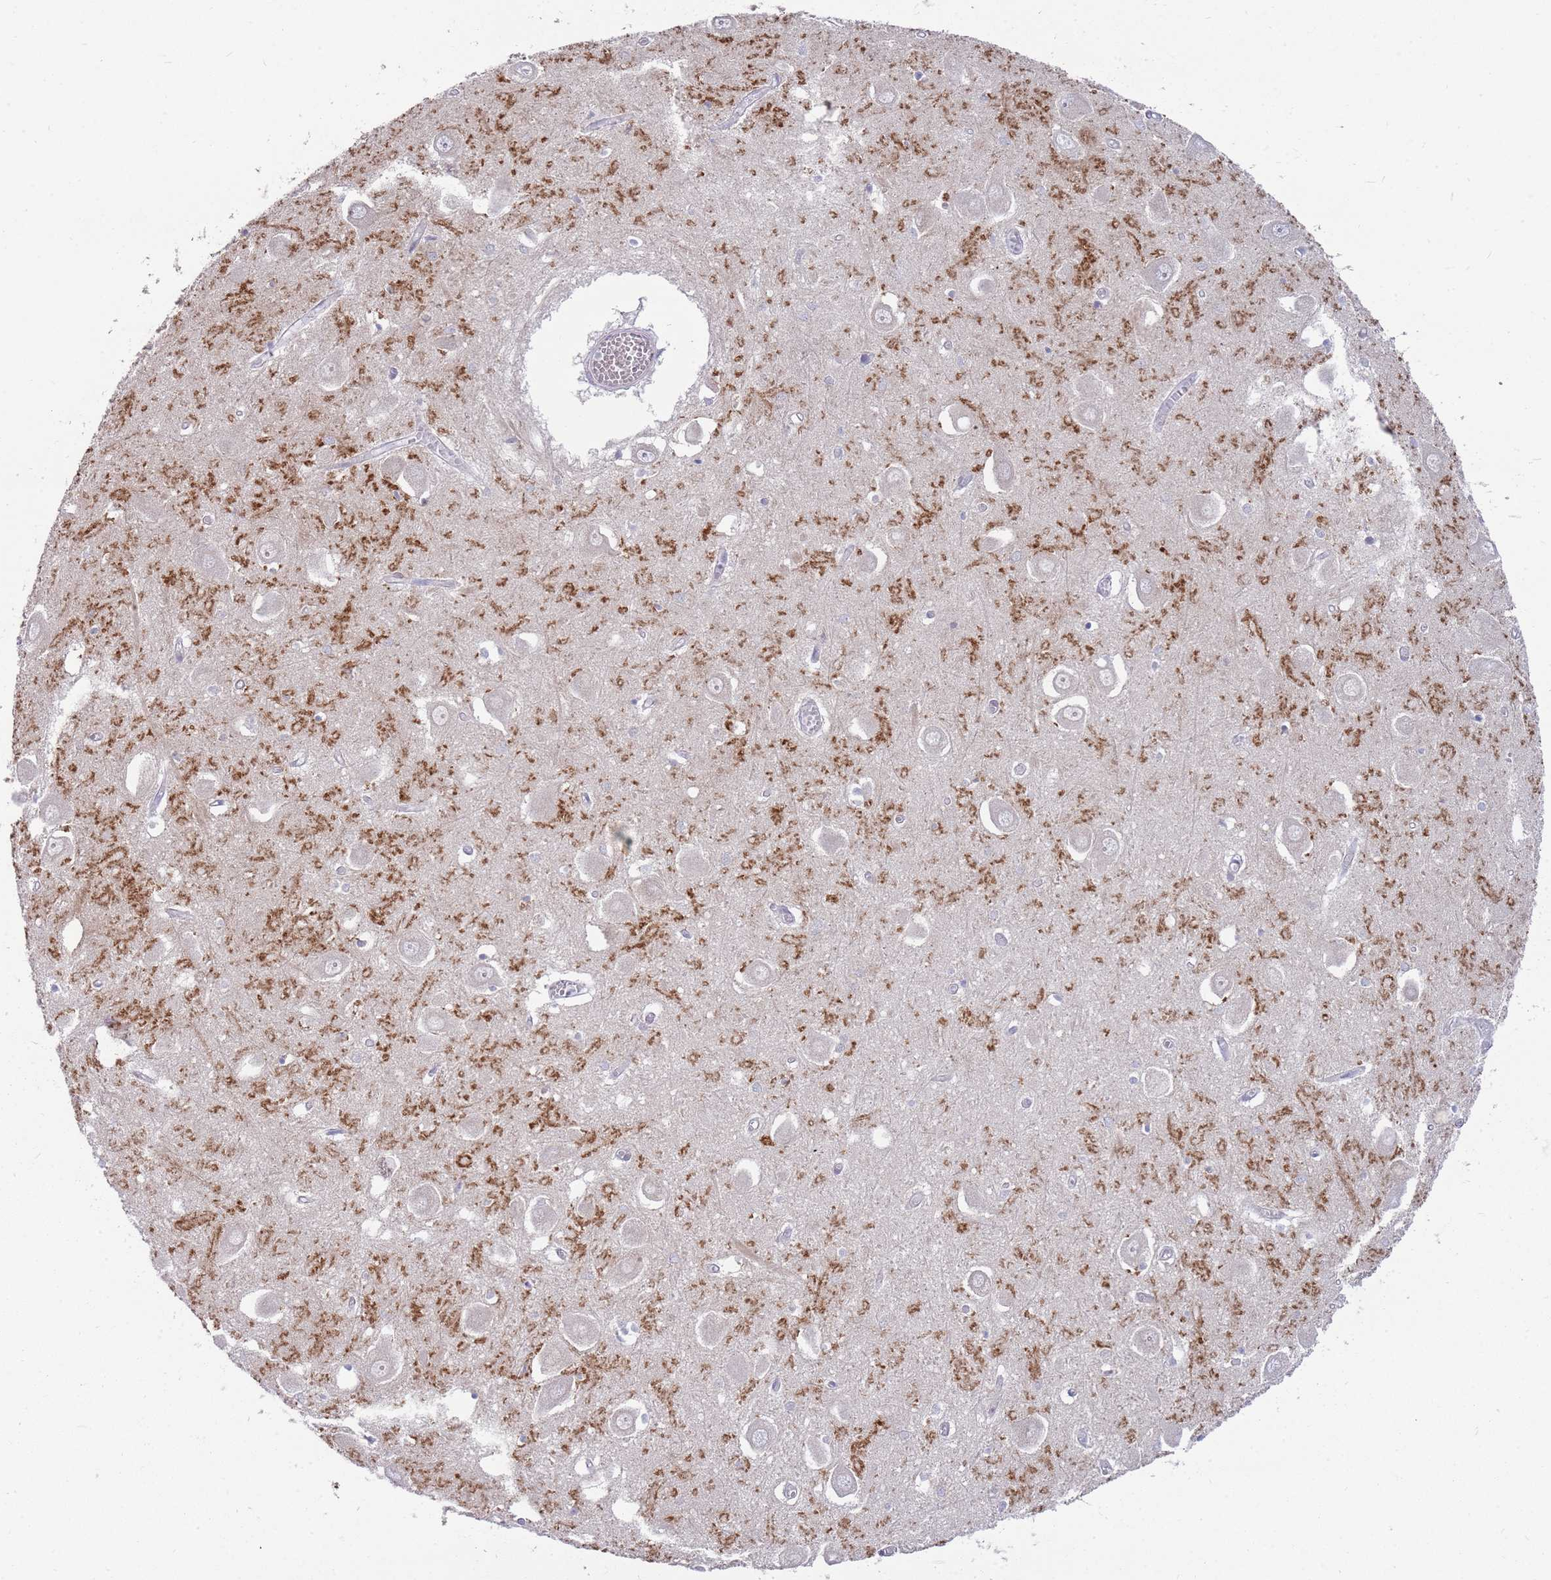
{"staining": {"intensity": "negative", "quantity": "none", "location": "none"}, "tissue": "hippocampus", "cell_type": "Glial cells", "image_type": "normal", "snomed": [{"axis": "morphology", "description": "Normal tissue, NOS"}, {"axis": "topography", "description": "Hippocampus"}], "caption": "This is a image of IHC staining of unremarkable hippocampus, which shows no staining in glial cells.", "gene": "DIPK1C", "patient": {"sex": "male", "age": 70}}